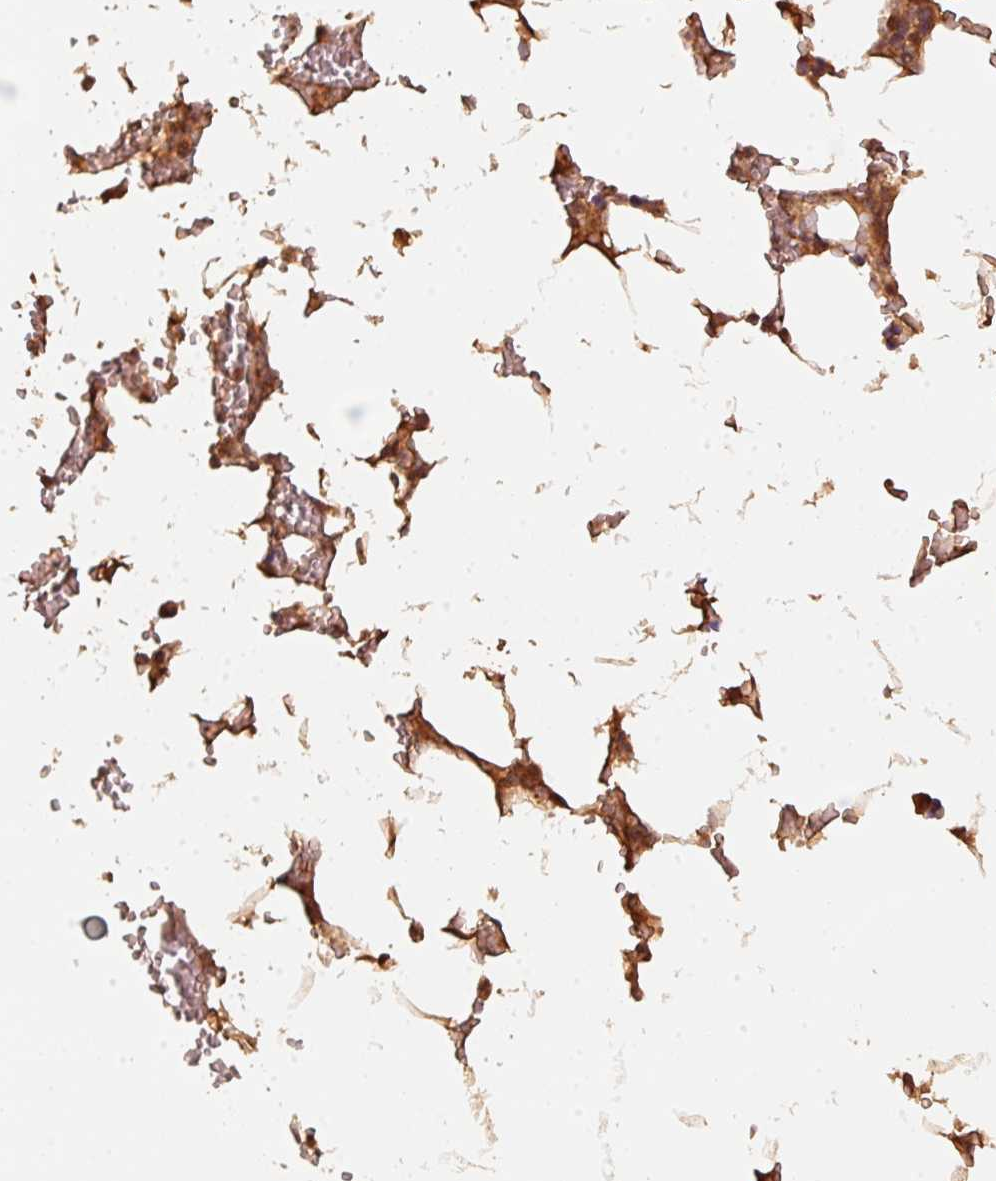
{"staining": {"intensity": "moderate", "quantity": "25%-75%", "location": "cytoplasmic/membranous"}, "tissue": "bone marrow", "cell_type": "Hematopoietic cells", "image_type": "normal", "snomed": [{"axis": "morphology", "description": "Normal tissue, NOS"}, {"axis": "topography", "description": "Bone marrow"}], "caption": "DAB immunohistochemical staining of benign bone marrow shows moderate cytoplasmic/membranous protein staining in approximately 25%-75% of hematopoietic cells.", "gene": "STAU1", "patient": {"sex": "male", "age": 70}}